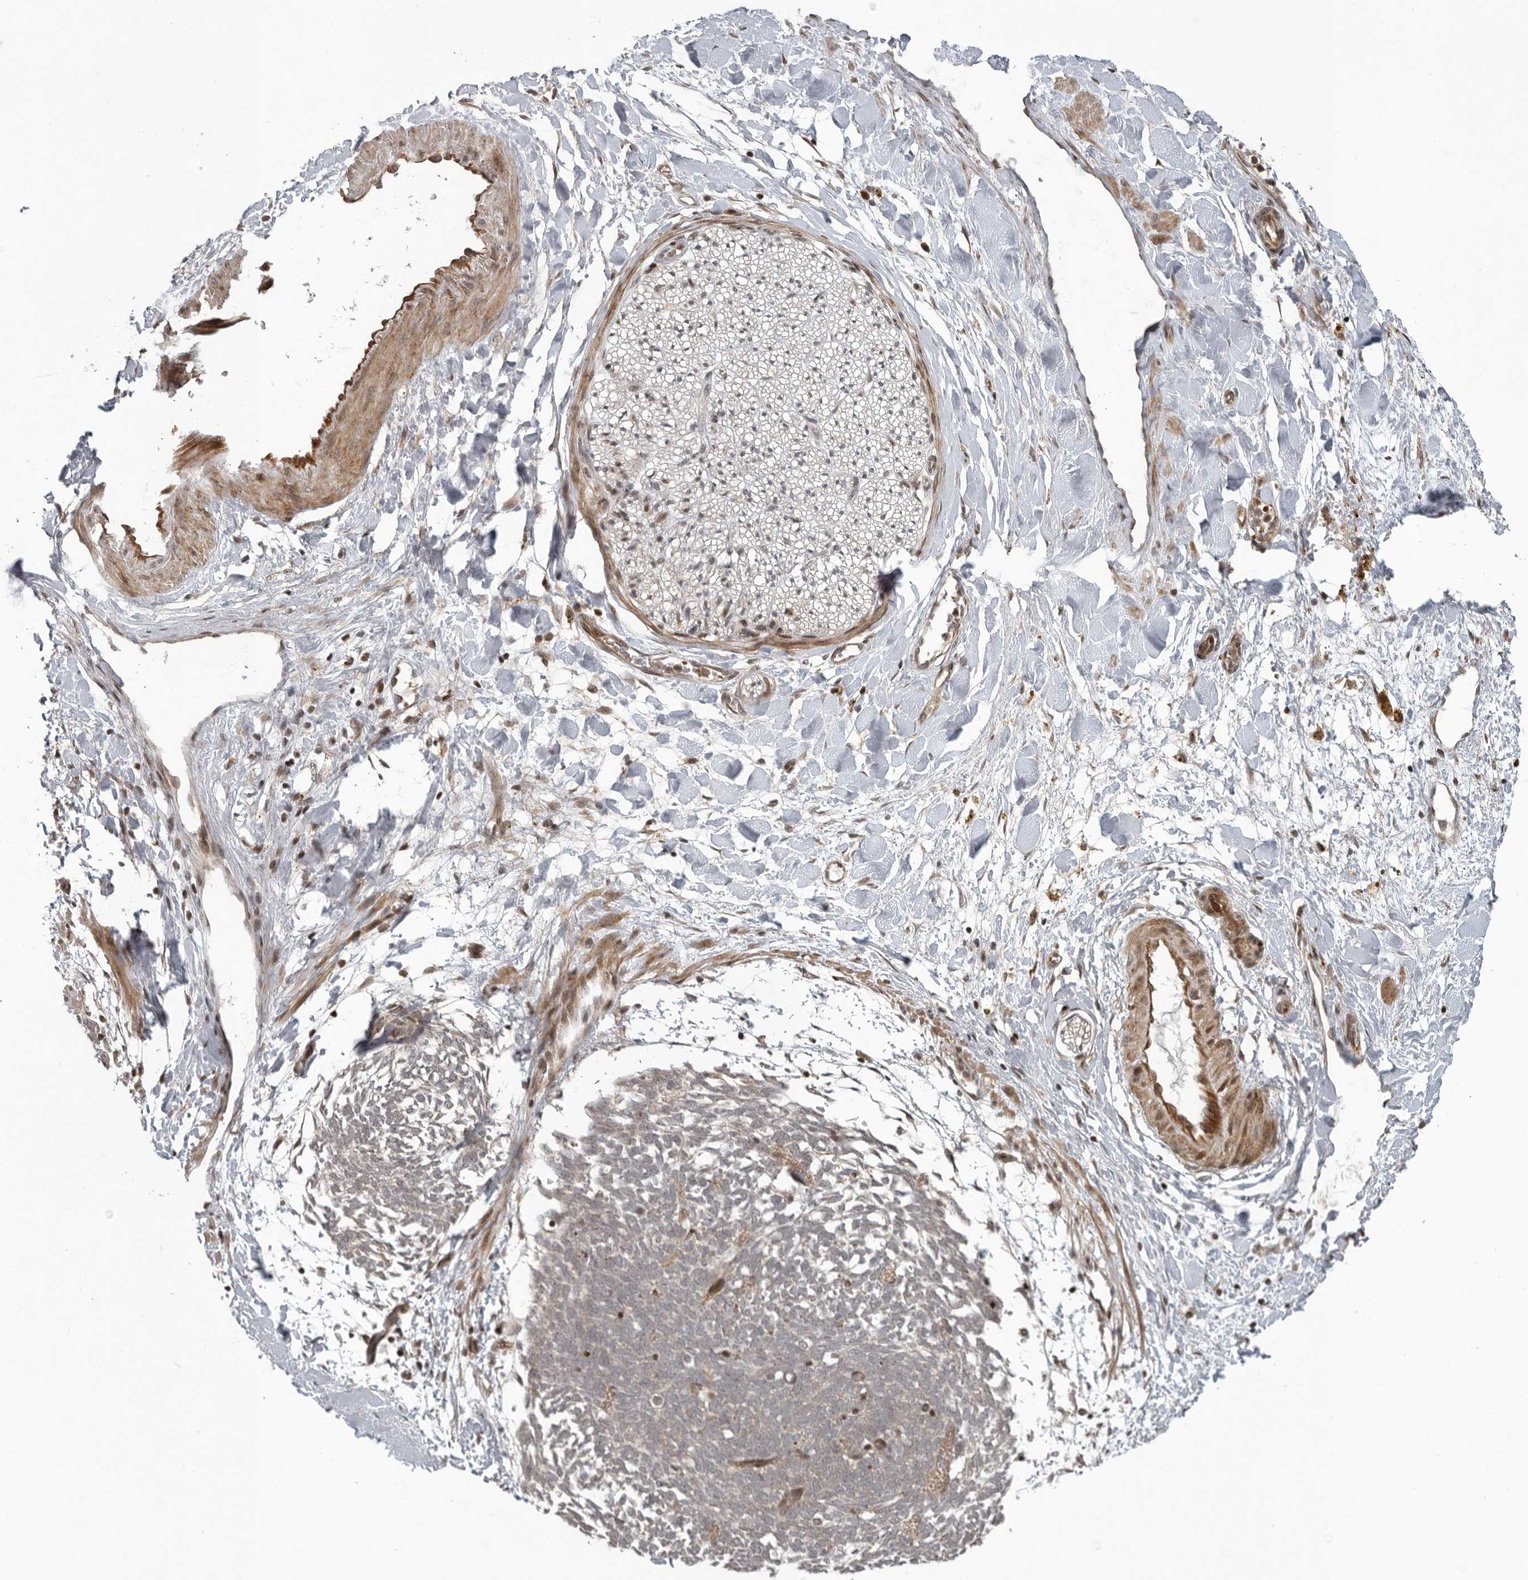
{"staining": {"intensity": "negative", "quantity": "none", "location": "none"}, "tissue": "adipose tissue", "cell_type": "Adipocytes", "image_type": "normal", "snomed": [{"axis": "morphology", "description": "Normal tissue, NOS"}, {"axis": "topography", "description": "Kidney"}, {"axis": "topography", "description": "Peripheral nerve tissue"}], "caption": "Photomicrograph shows no protein positivity in adipocytes of benign adipose tissue.", "gene": "RABIF", "patient": {"sex": "male", "age": 7}}